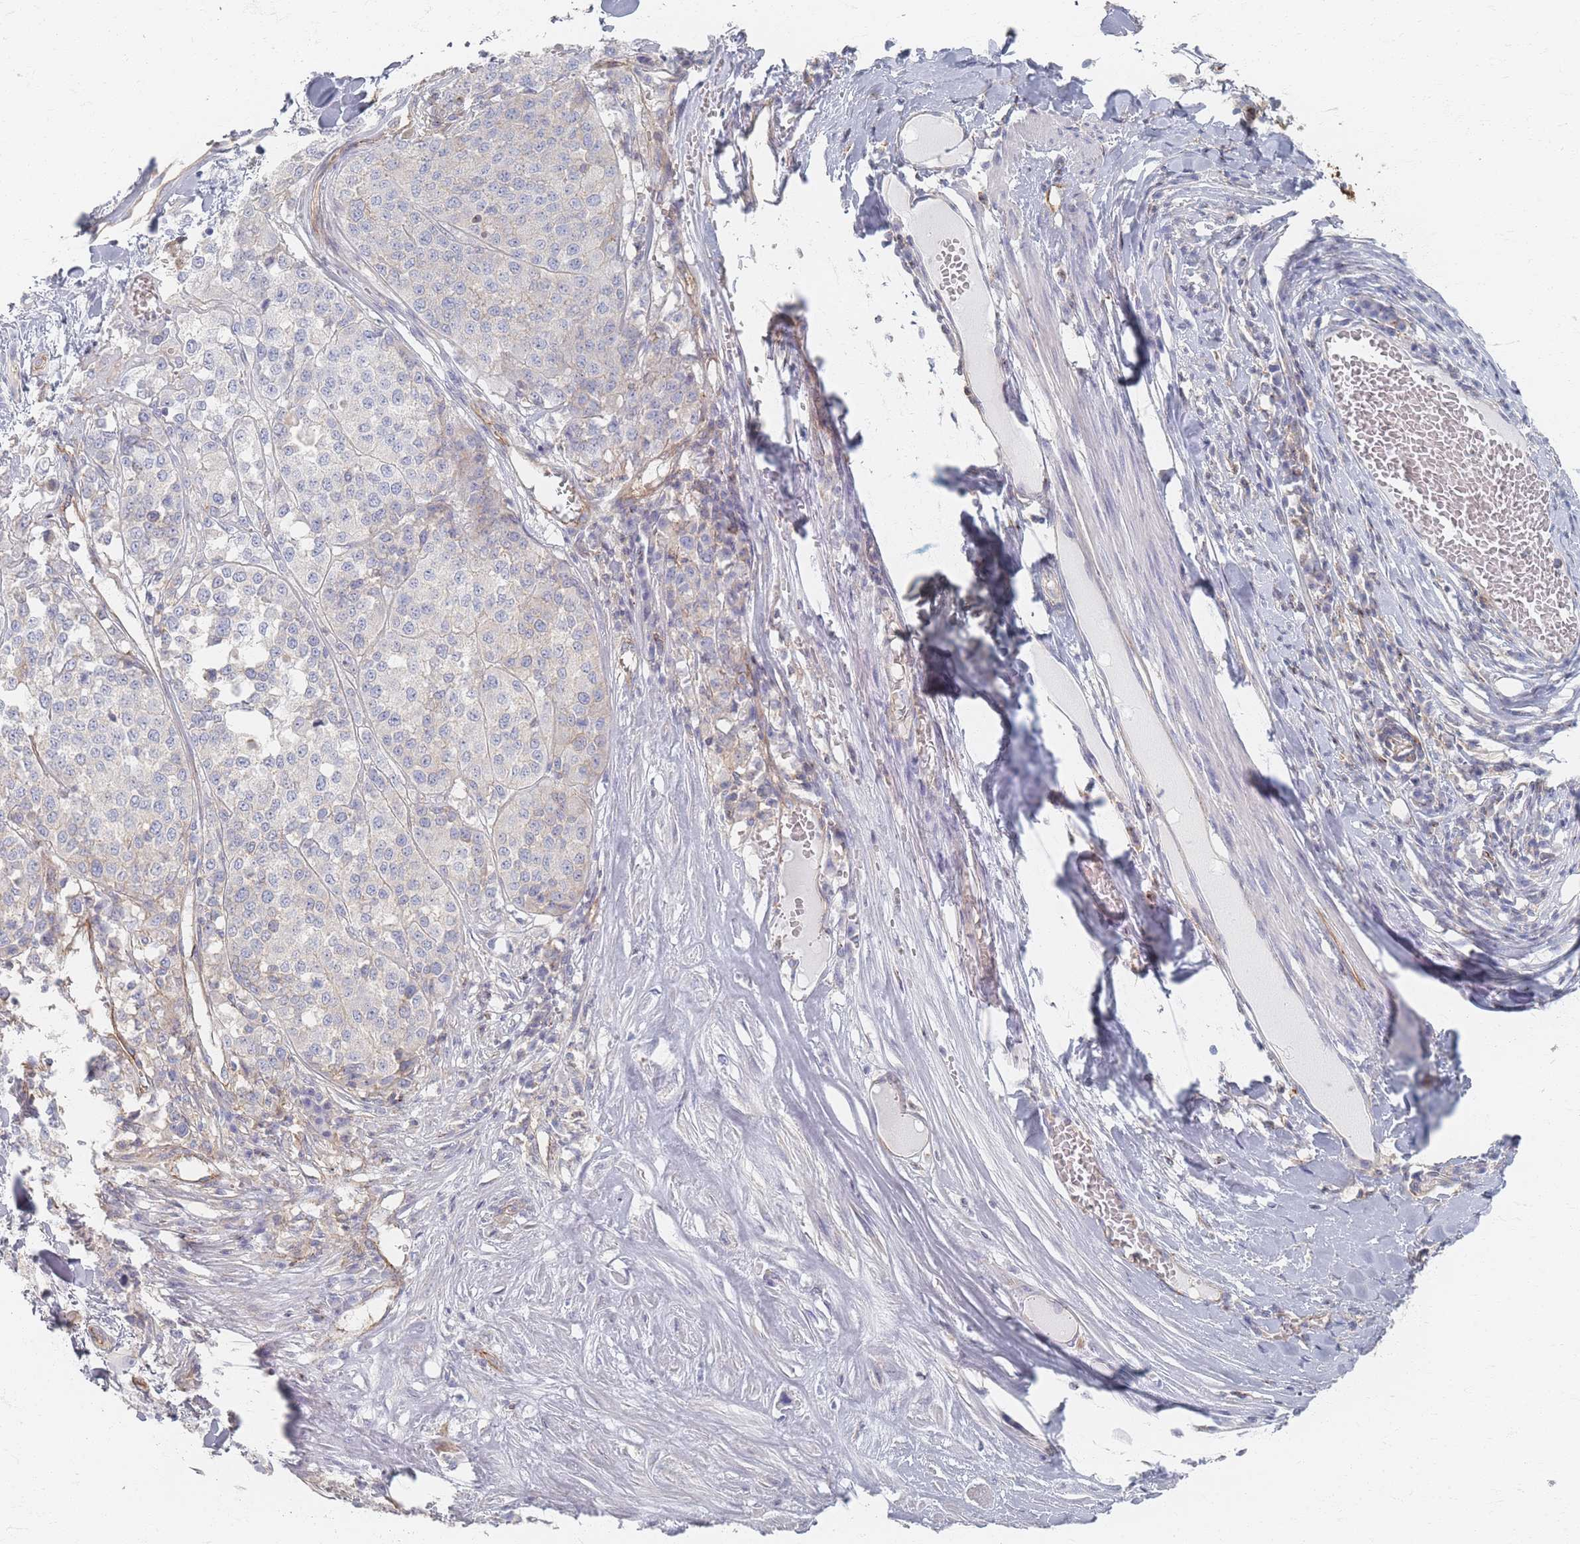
{"staining": {"intensity": "negative", "quantity": "none", "location": "none"}, "tissue": "melanoma", "cell_type": "Tumor cells", "image_type": "cancer", "snomed": [{"axis": "morphology", "description": "Malignant melanoma, Metastatic site"}, {"axis": "topography", "description": "Lymph node"}], "caption": "A micrograph of melanoma stained for a protein exhibits no brown staining in tumor cells. Brightfield microscopy of IHC stained with DAB (brown) and hematoxylin (blue), captured at high magnification.", "gene": "GNB1", "patient": {"sex": "male", "age": 44}}